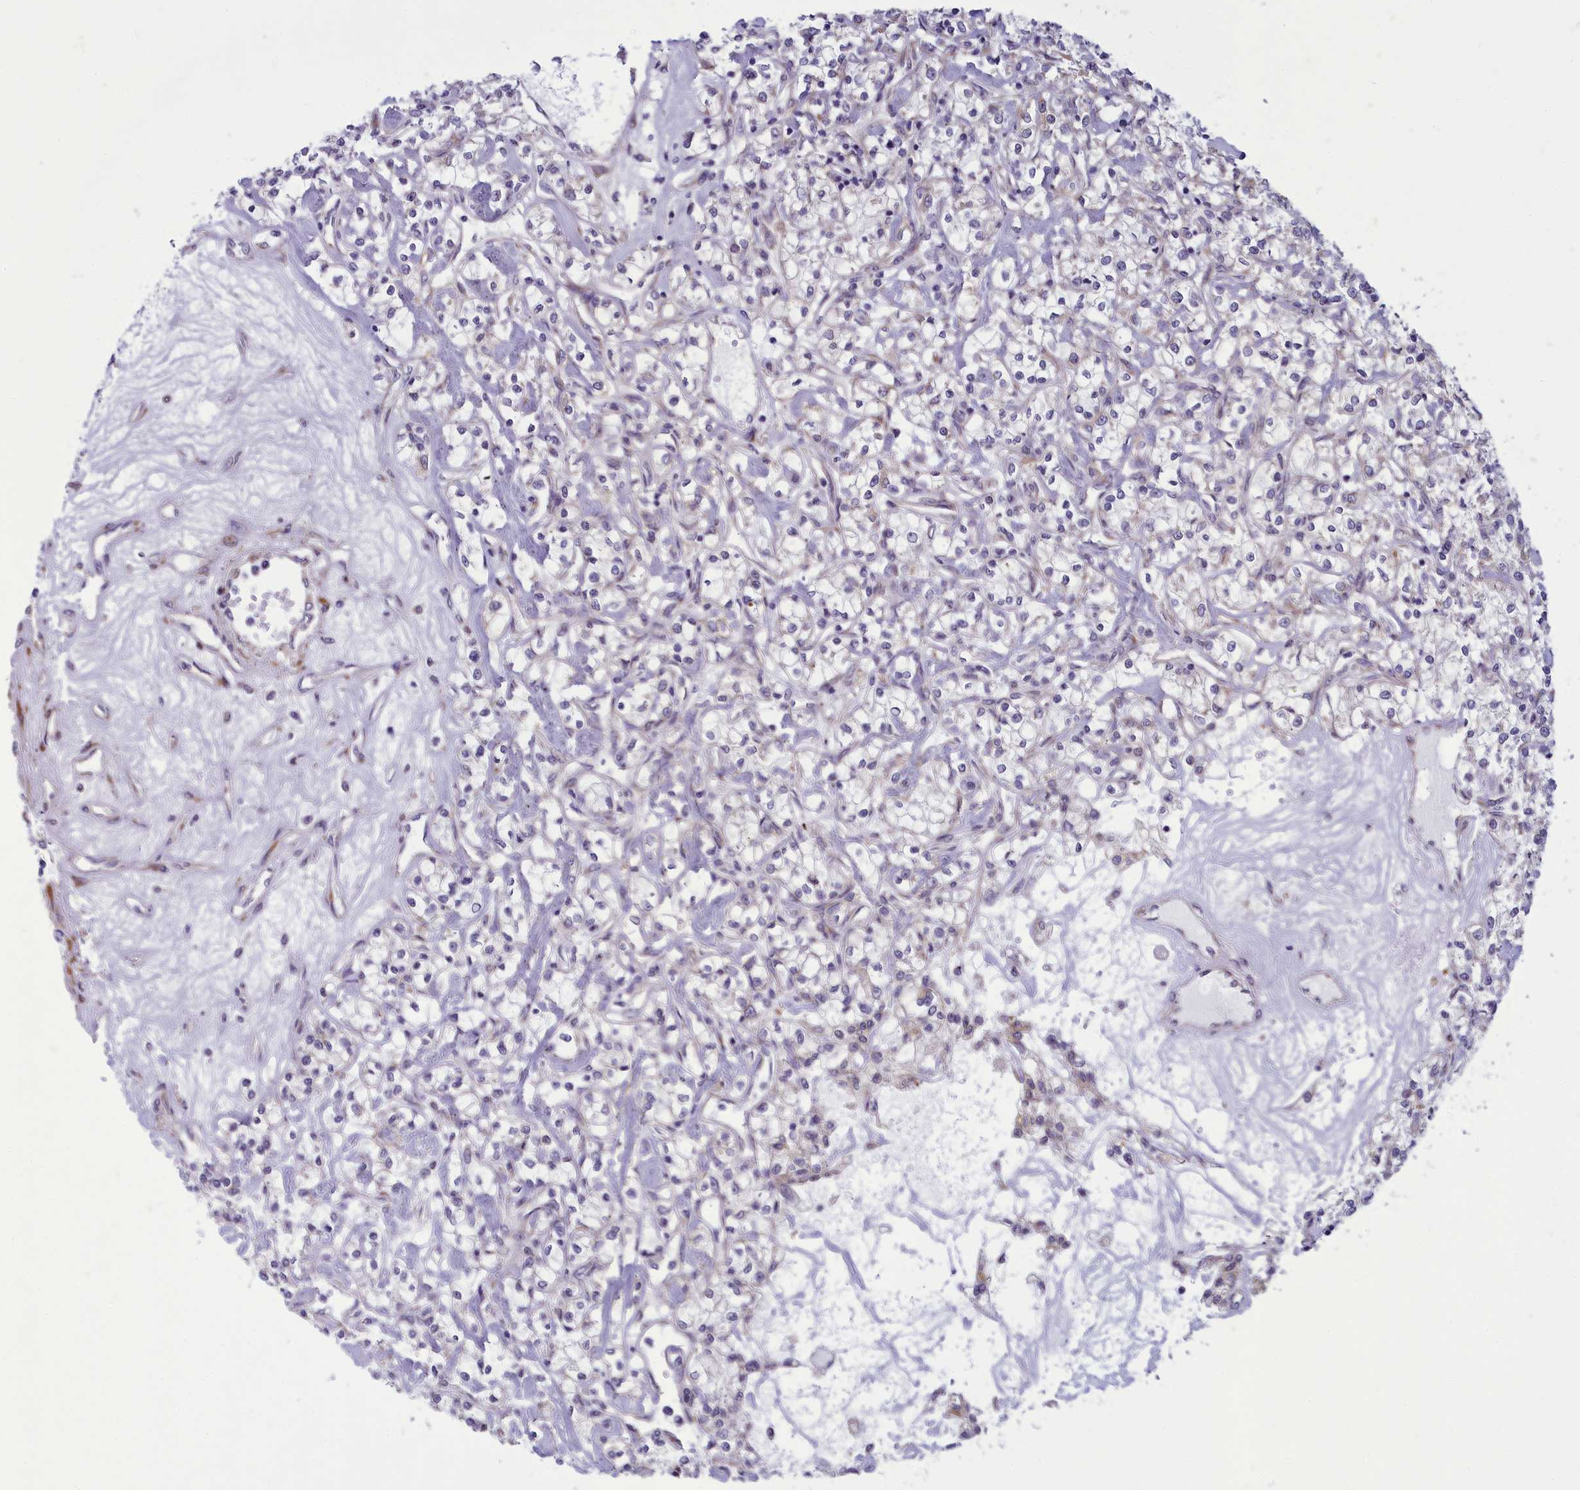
{"staining": {"intensity": "weak", "quantity": "<25%", "location": "cytoplasmic/membranous"}, "tissue": "renal cancer", "cell_type": "Tumor cells", "image_type": "cancer", "snomed": [{"axis": "morphology", "description": "Adenocarcinoma, NOS"}, {"axis": "topography", "description": "Kidney"}], "caption": "This micrograph is of renal cancer (adenocarcinoma) stained with IHC to label a protein in brown with the nuclei are counter-stained blue. There is no expression in tumor cells.", "gene": "CENATAC", "patient": {"sex": "female", "age": 59}}